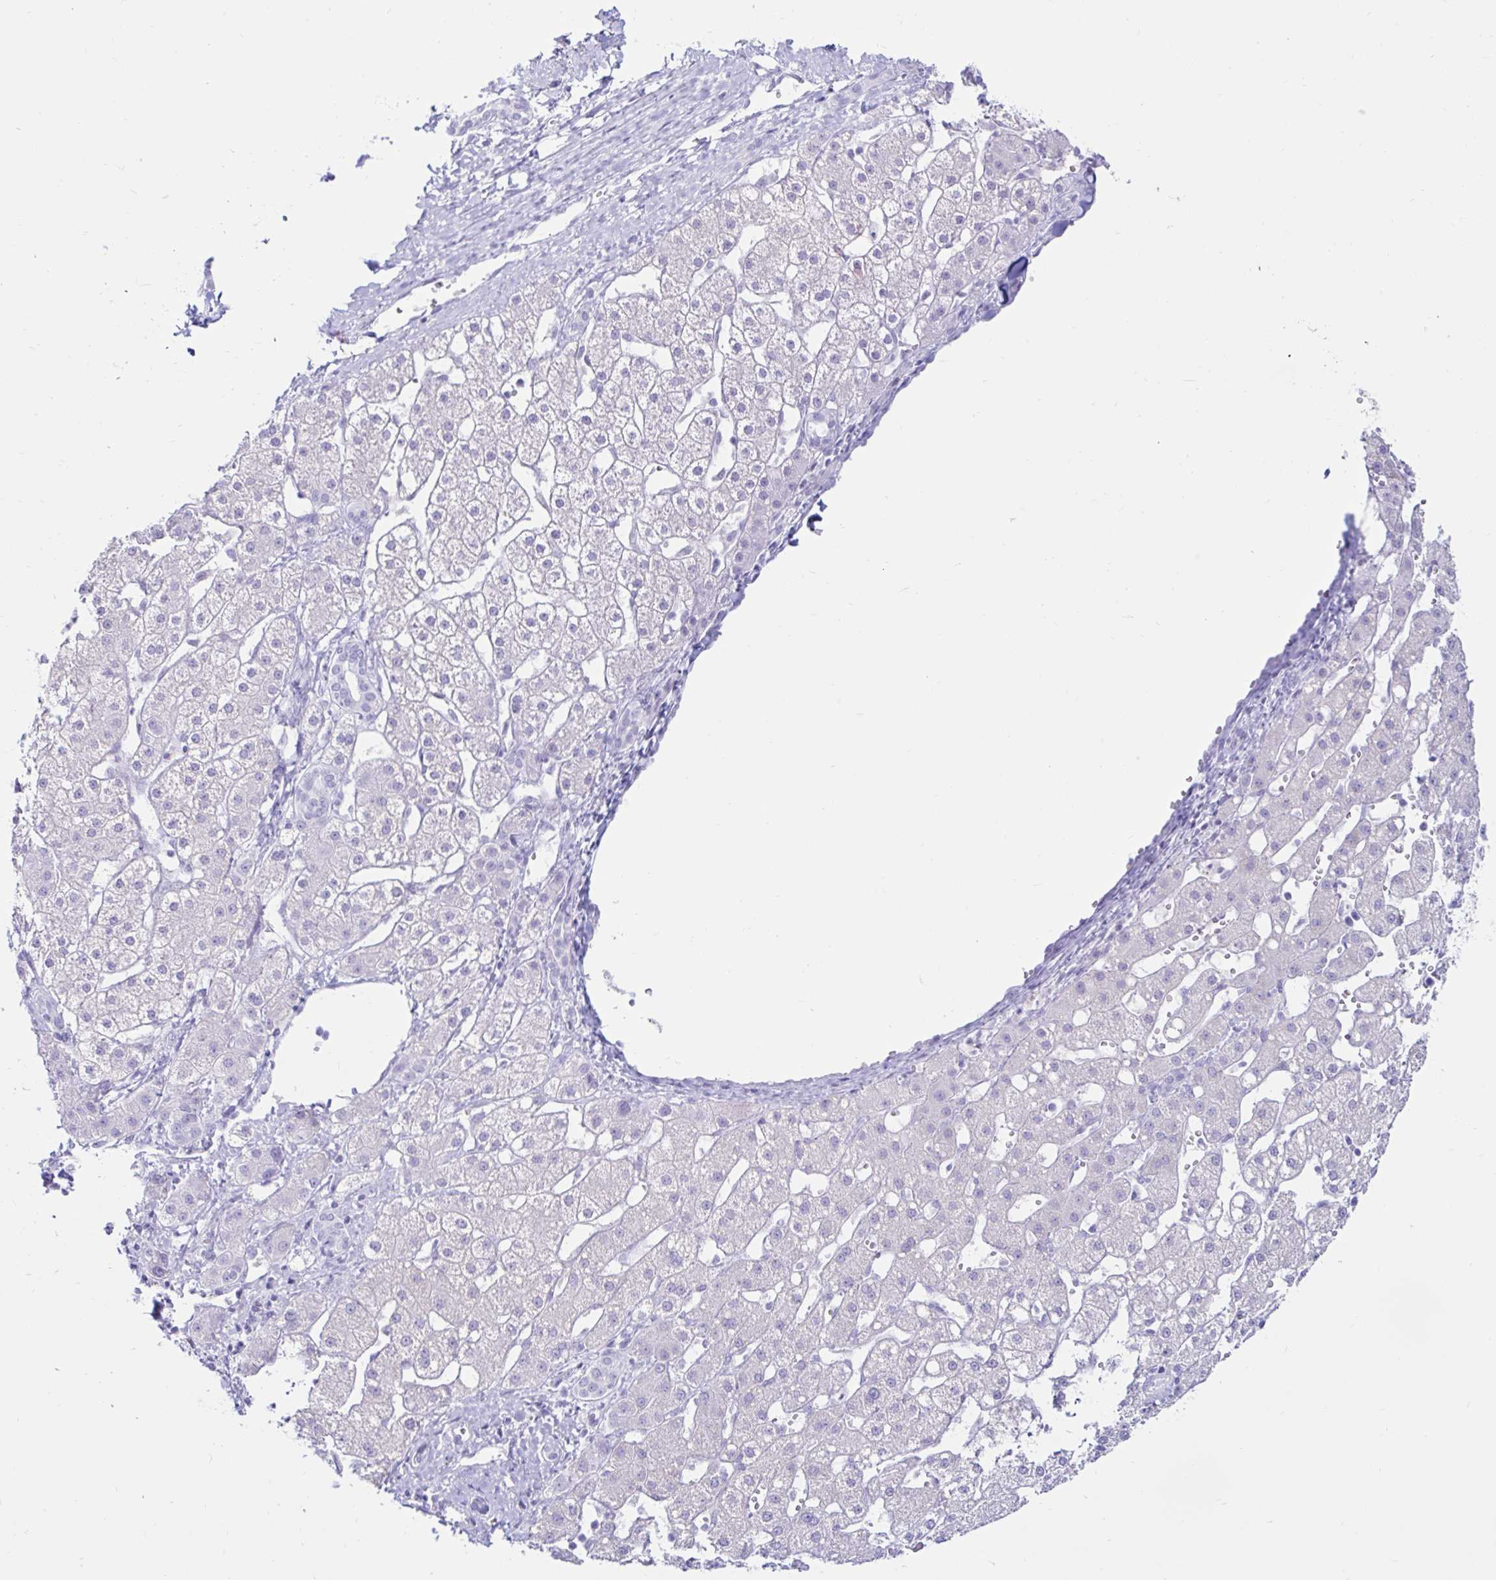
{"staining": {"intensity": "negative", "quantity": "none", "location": "none"}, "tissue": "liver cancer", "cell_type": "Tumor cells", "image_type": "cancer", "snomed": [{"axis": "morphology", "description": "Carcinoma, Hepatocellular, NOS"}, {"axis": "topography", "description": "Liver"}], "caption": "DAB immunohistochemical staining of liver hepatocellular carcinoma demonstrates no significant expression in tumor cells.", "gene": "BEST1", "patient": {"sex": "male", "age": 67}}